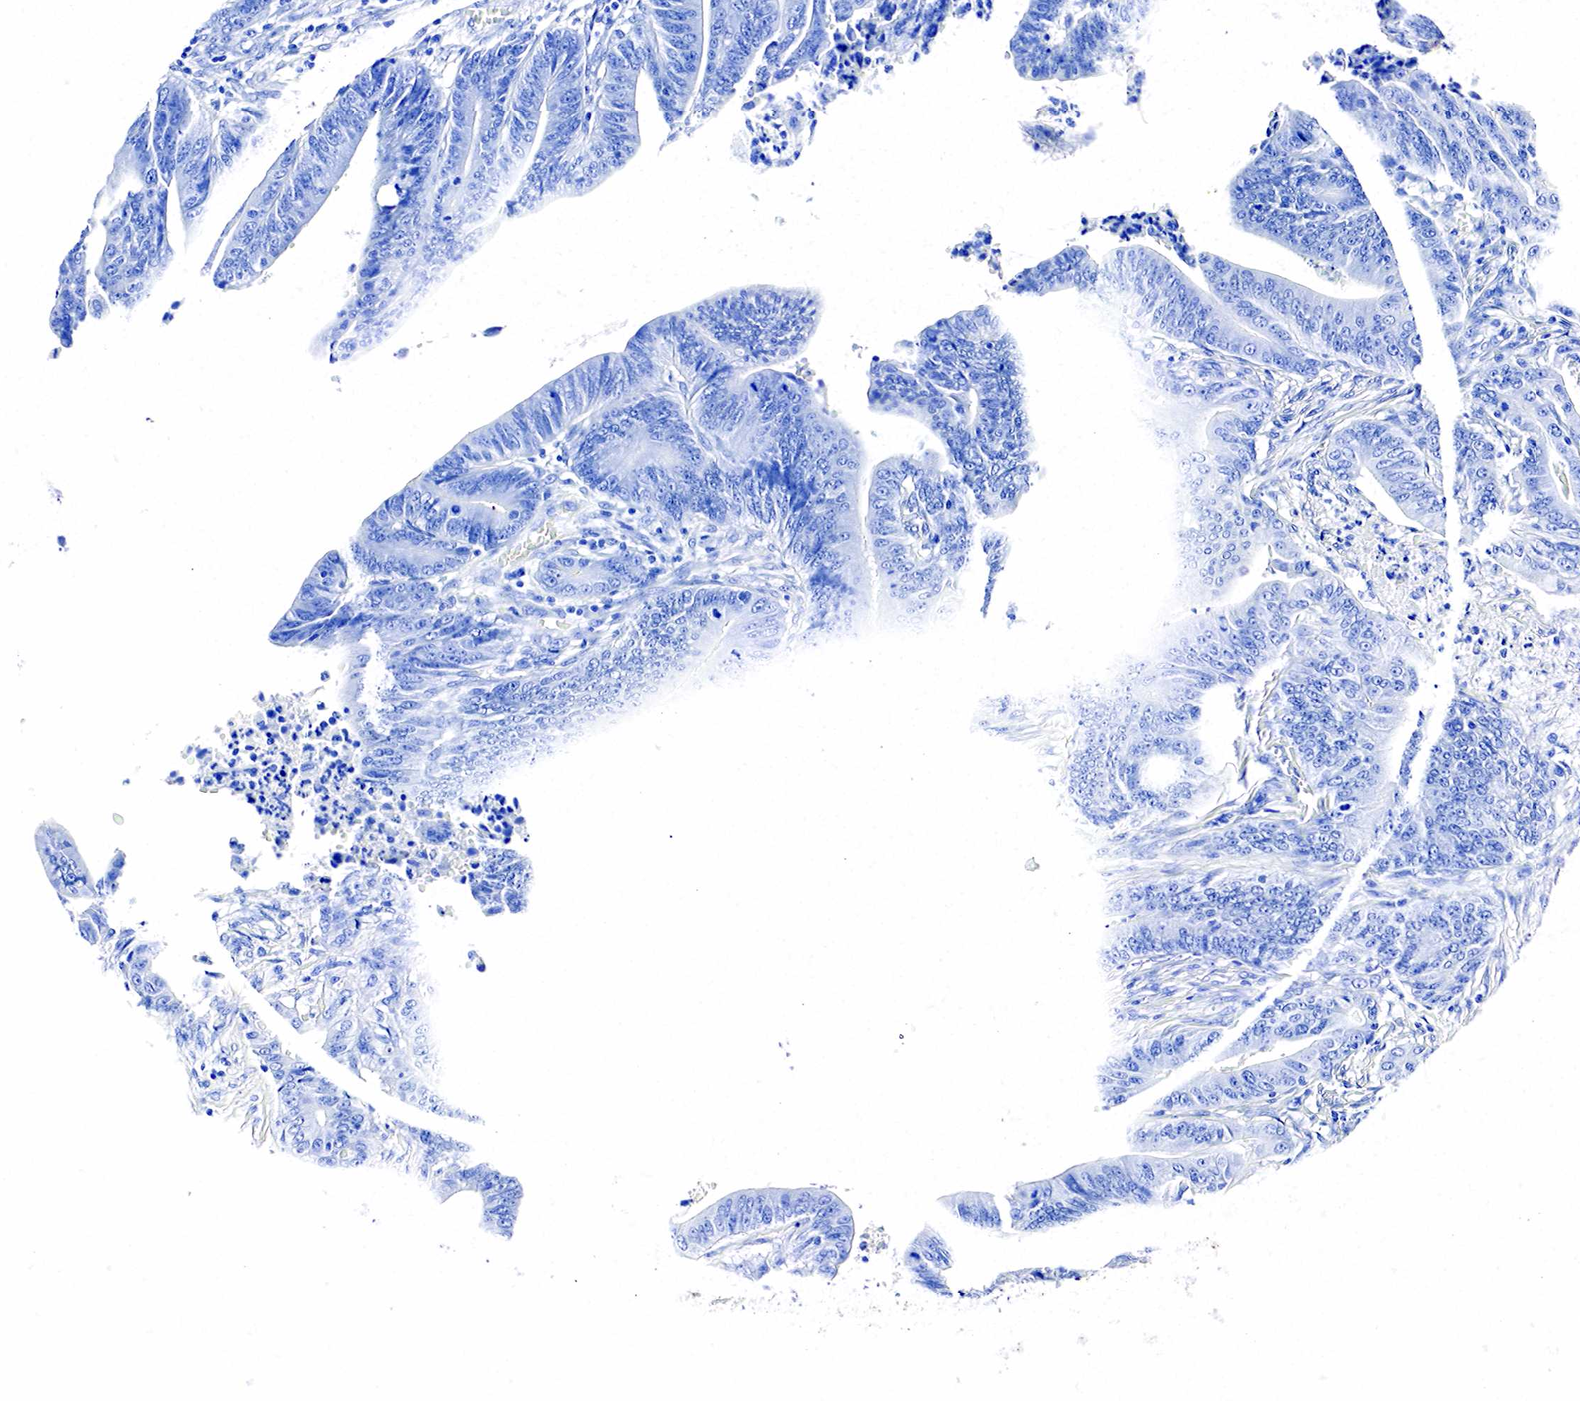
{"staining": {"intensity": "negative", "quantity": "none", "location": "none"}, "tissue": "stomach cancer", "cell_type": "Tumor cells", "image_type": "cancer", "snomed": [{"axis": "morphology", "description": "Adenocarcinoma, NOS"}, {"axis": "topography", "description": "Stomach, lower"}], "caption": "A high-resolution photomicrograph shows immunohistochemistry staining of stomach cancer (adenocarcinoma), which displays no significant staining in tumor cells.", "gene": "ACP3", "patient": {"sex": "female", "age": 86}}